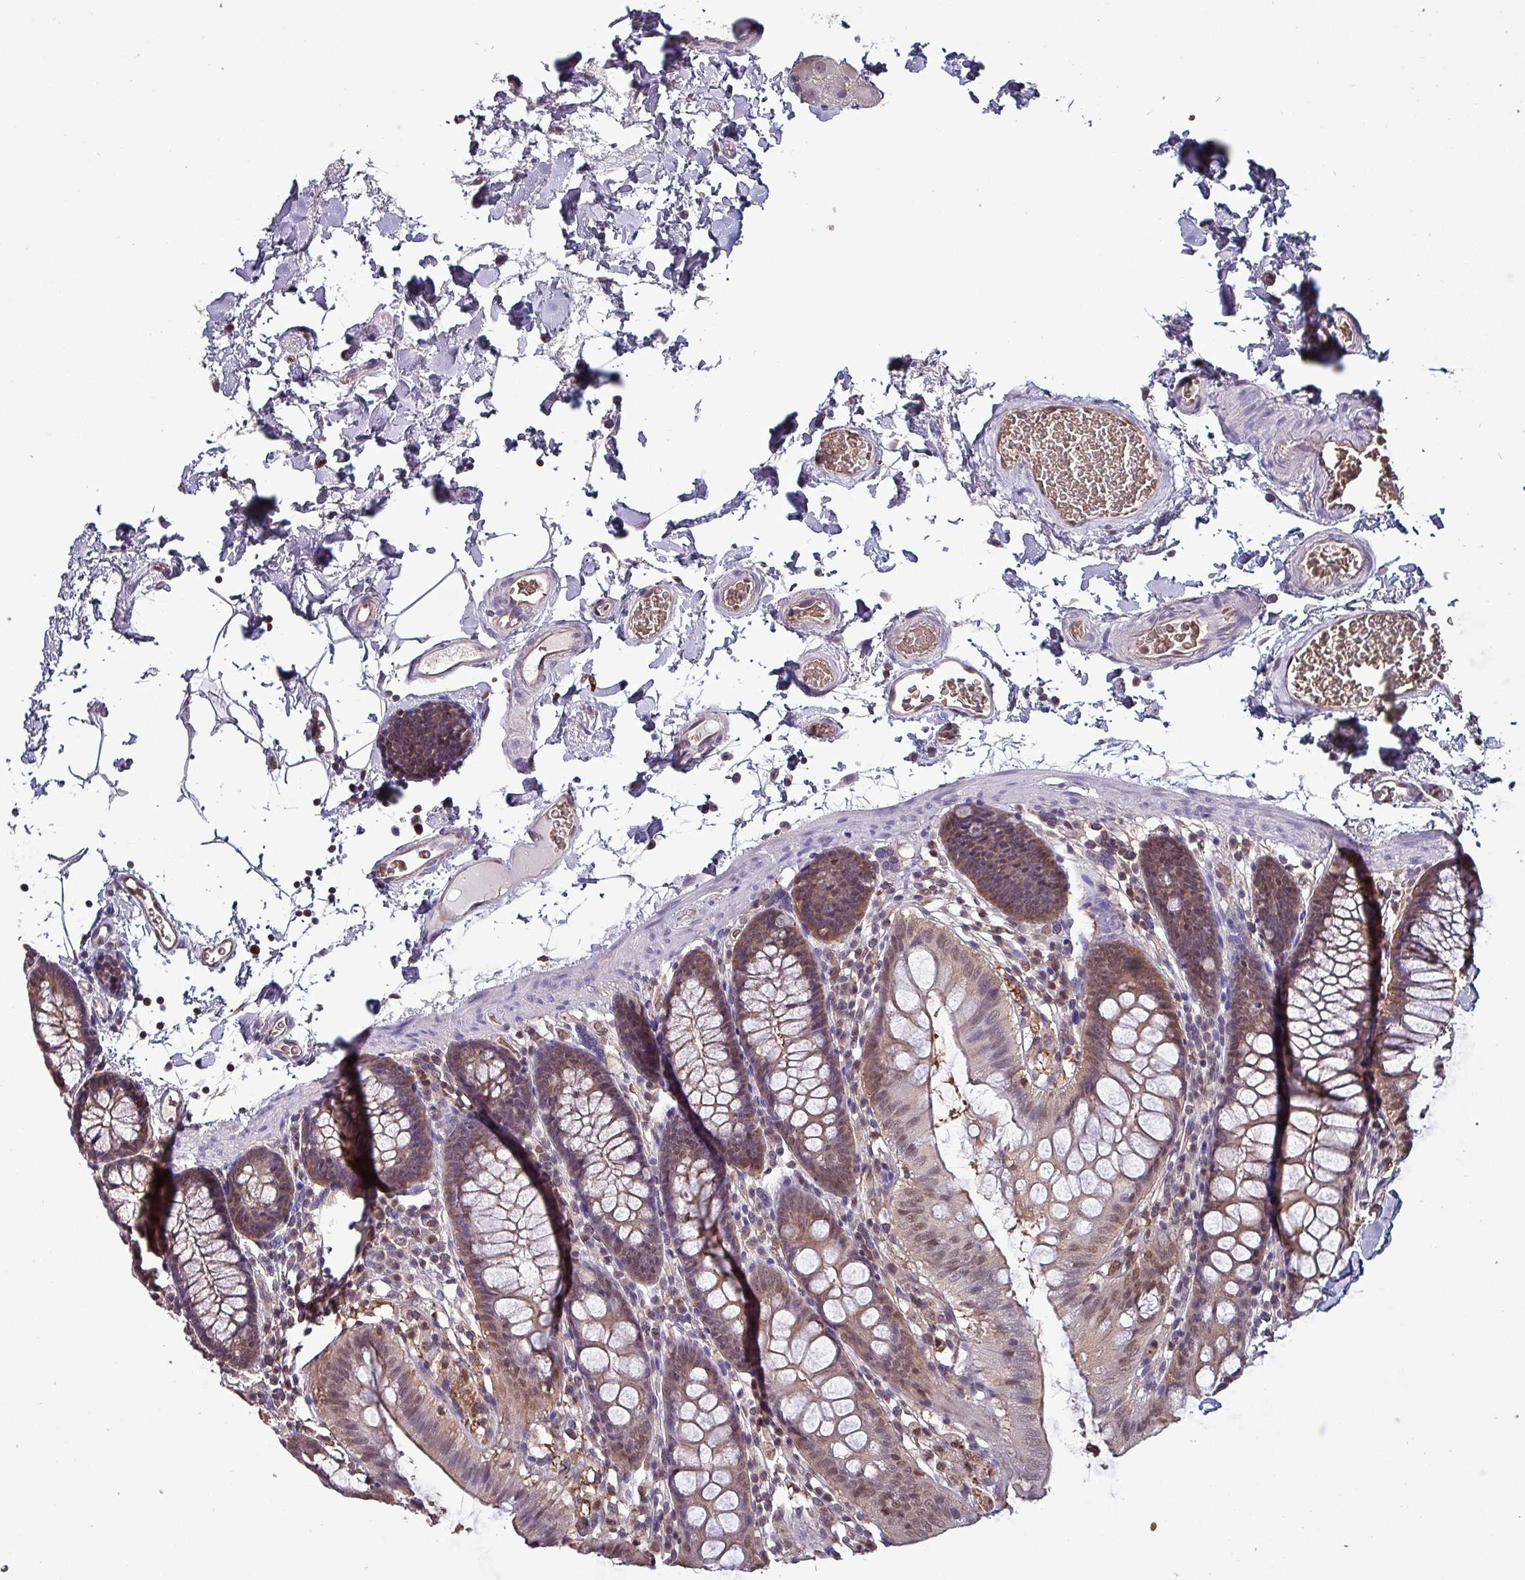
{"staining": {"intensity": "weak", "quantity": ">75%", "location": "cytoplasmic/membranous,nuclear"}, "tissue": "colon", "cell_type": "Endothelial cells", "image_type": "normal", "snomed": [{"axis": "morphology", "description": "Normal tissue, NOS"}, {"axis": "topography", "description": "Colon"}], "caption": "Immunohistochemical staining of unremarkable colon exhibits low levels of weak cytoplasmic/membranous,nuclear positivity in about >75% of endothelial cells. The staining is performed using DAB brown chromogen to label protein expression. The nuclei are counter-stained blue using hematoxylin.", "gene": "PSMB8", "patient": {"sex": "male", "age": 75}}